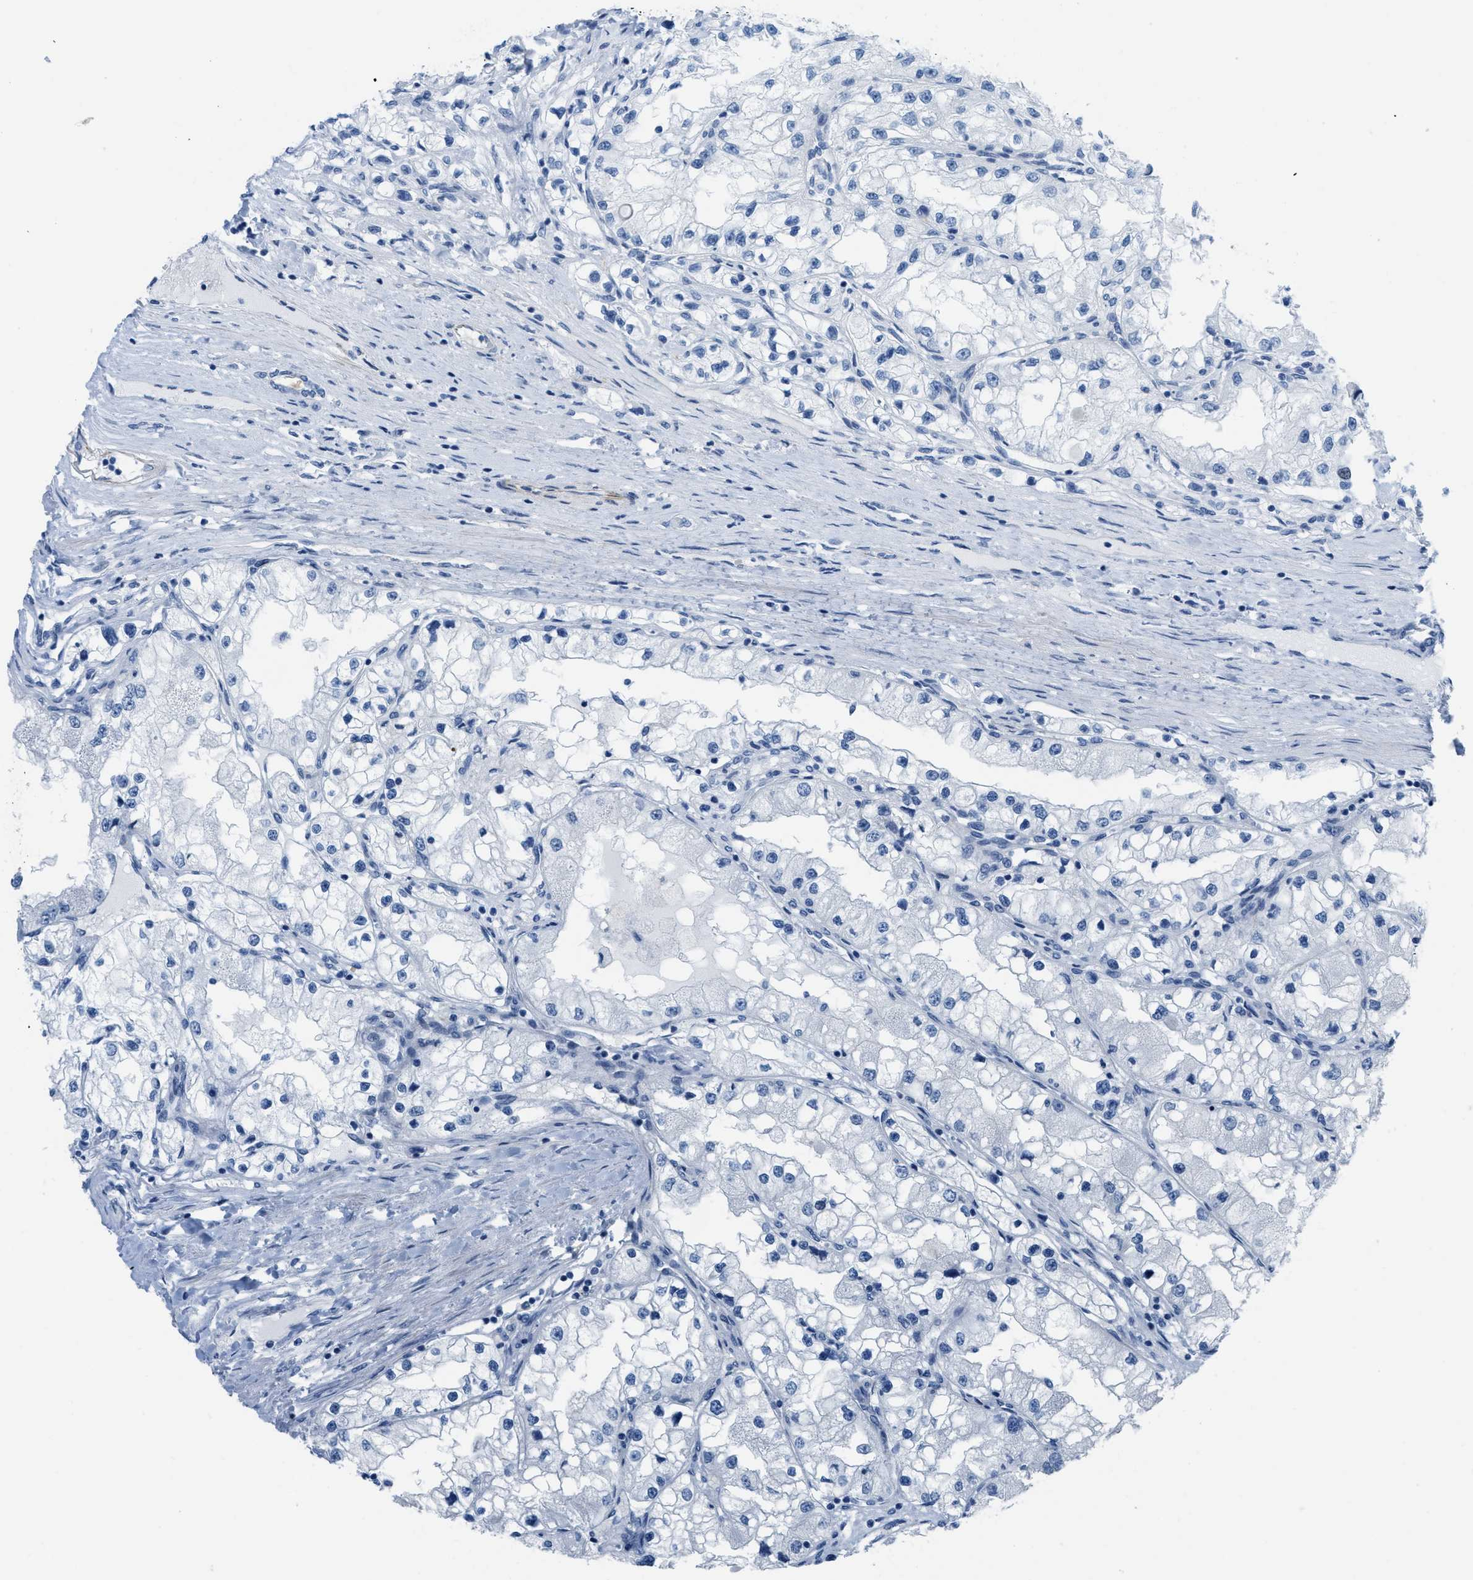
{"staining": {"intensity": "negative", "quantity": "none", "location": "none"}, "tissue": "renal cancer", "cell_type": "Tumor cells", "image_type": "cancer", "snomed": [{"axis": "morphology", "description": "Adenocarcinoma, NOS"}, {"axis": "topography", "description": "Kidney"}], "caption": "Tumor cells show no significant protein expression in renal cancer.", "gene": "SLC12A1", "patient": {"sex": "male", "age": 68}}